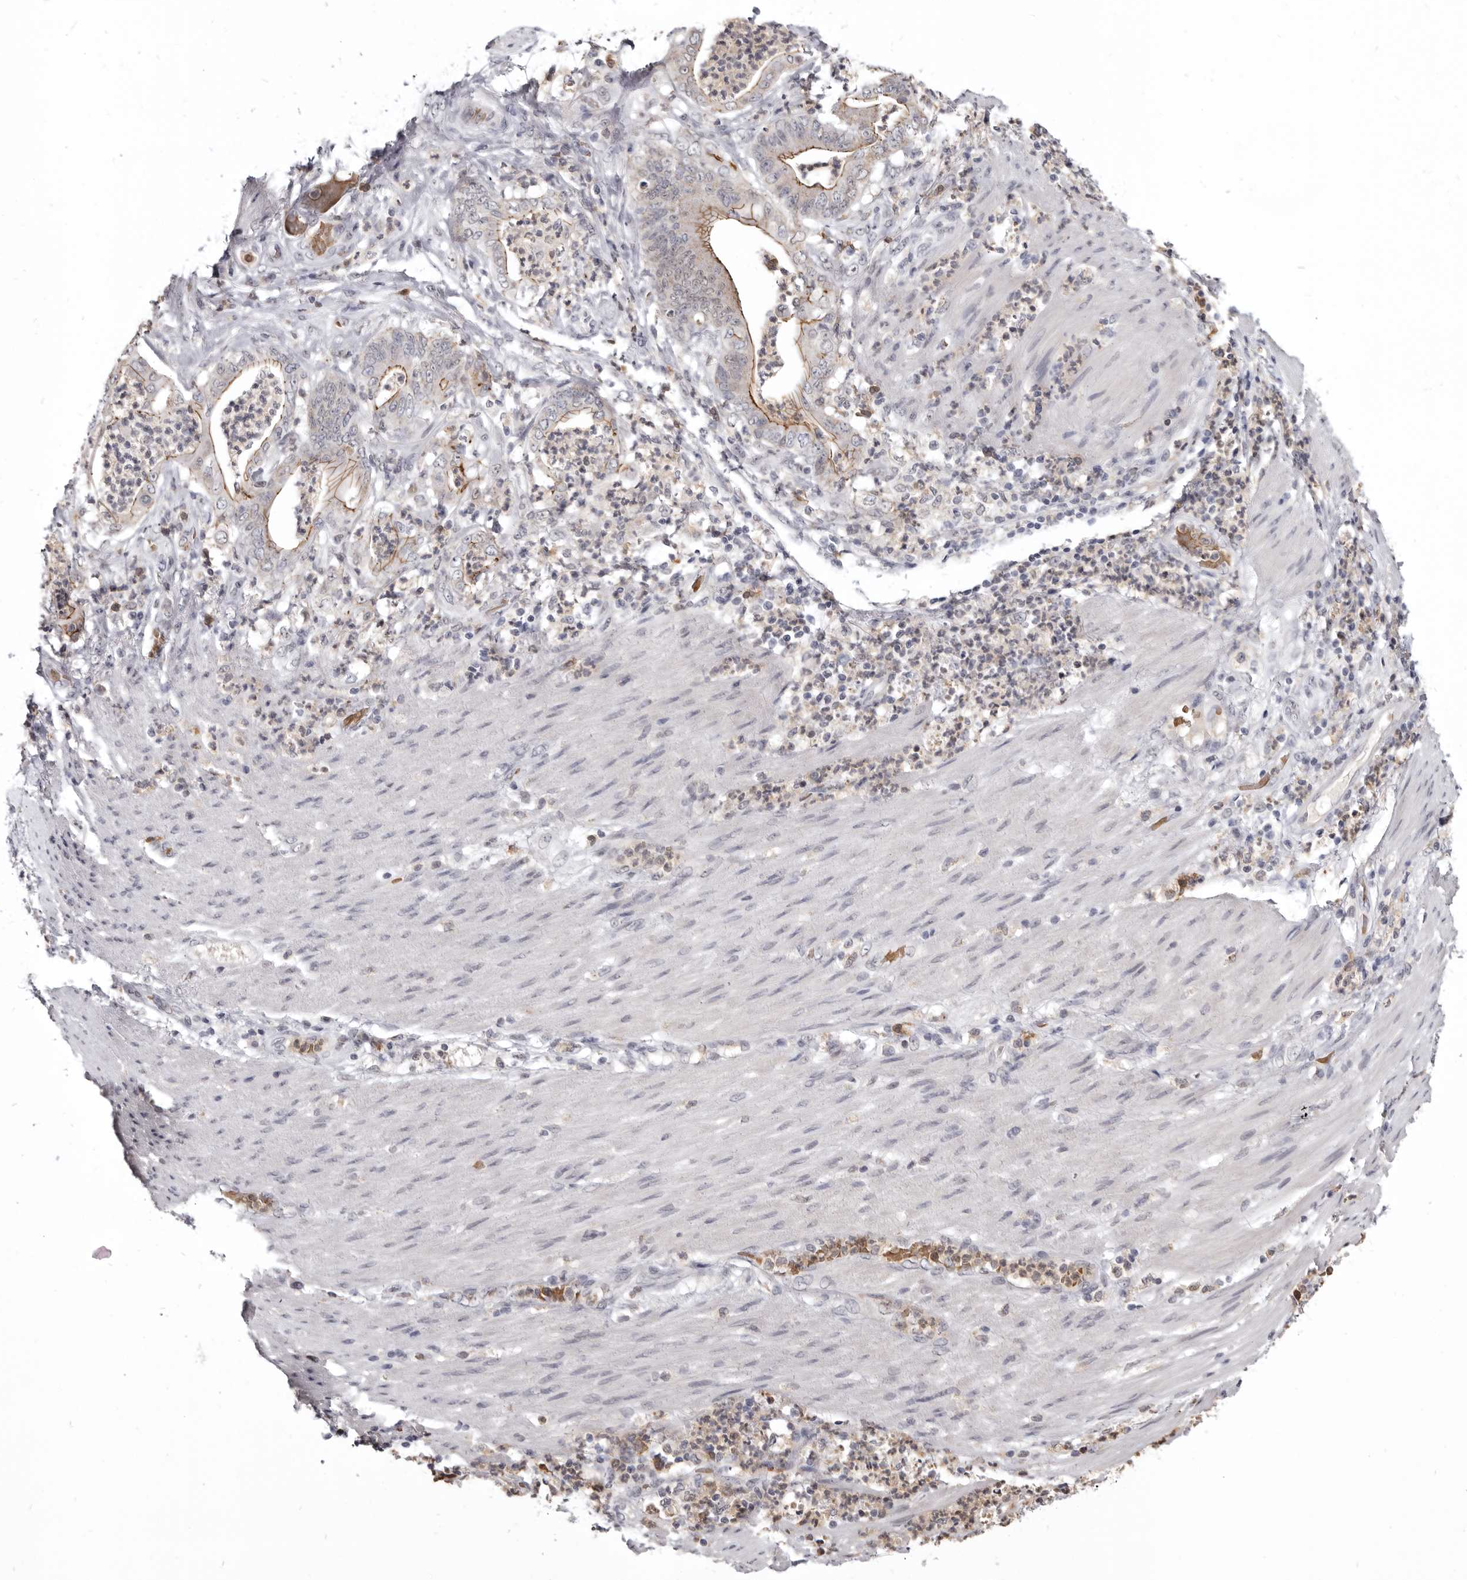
{"staining": {"intensity": "moderate", "quantity": "25%-75%", "location": "cytoplasmic/membranous"}, "tissue": "stomach cancer", "cell_type": "Tumor cells", "image_type": "cancer", "snomed": [{"axis": "morphology", "description": "Adenocarcinoma, NOS"}, {"axis": "topography", "description": "Stomach"}], "caption": "DAB immunohistochemical staining of stomach adenocarcinoma displays moderate cytoplasmic/membranous protein positivity in approximately 25%-75% of tumor cells.", "gene": "CGN", "patient": {"sex": "female", "age": 73}}